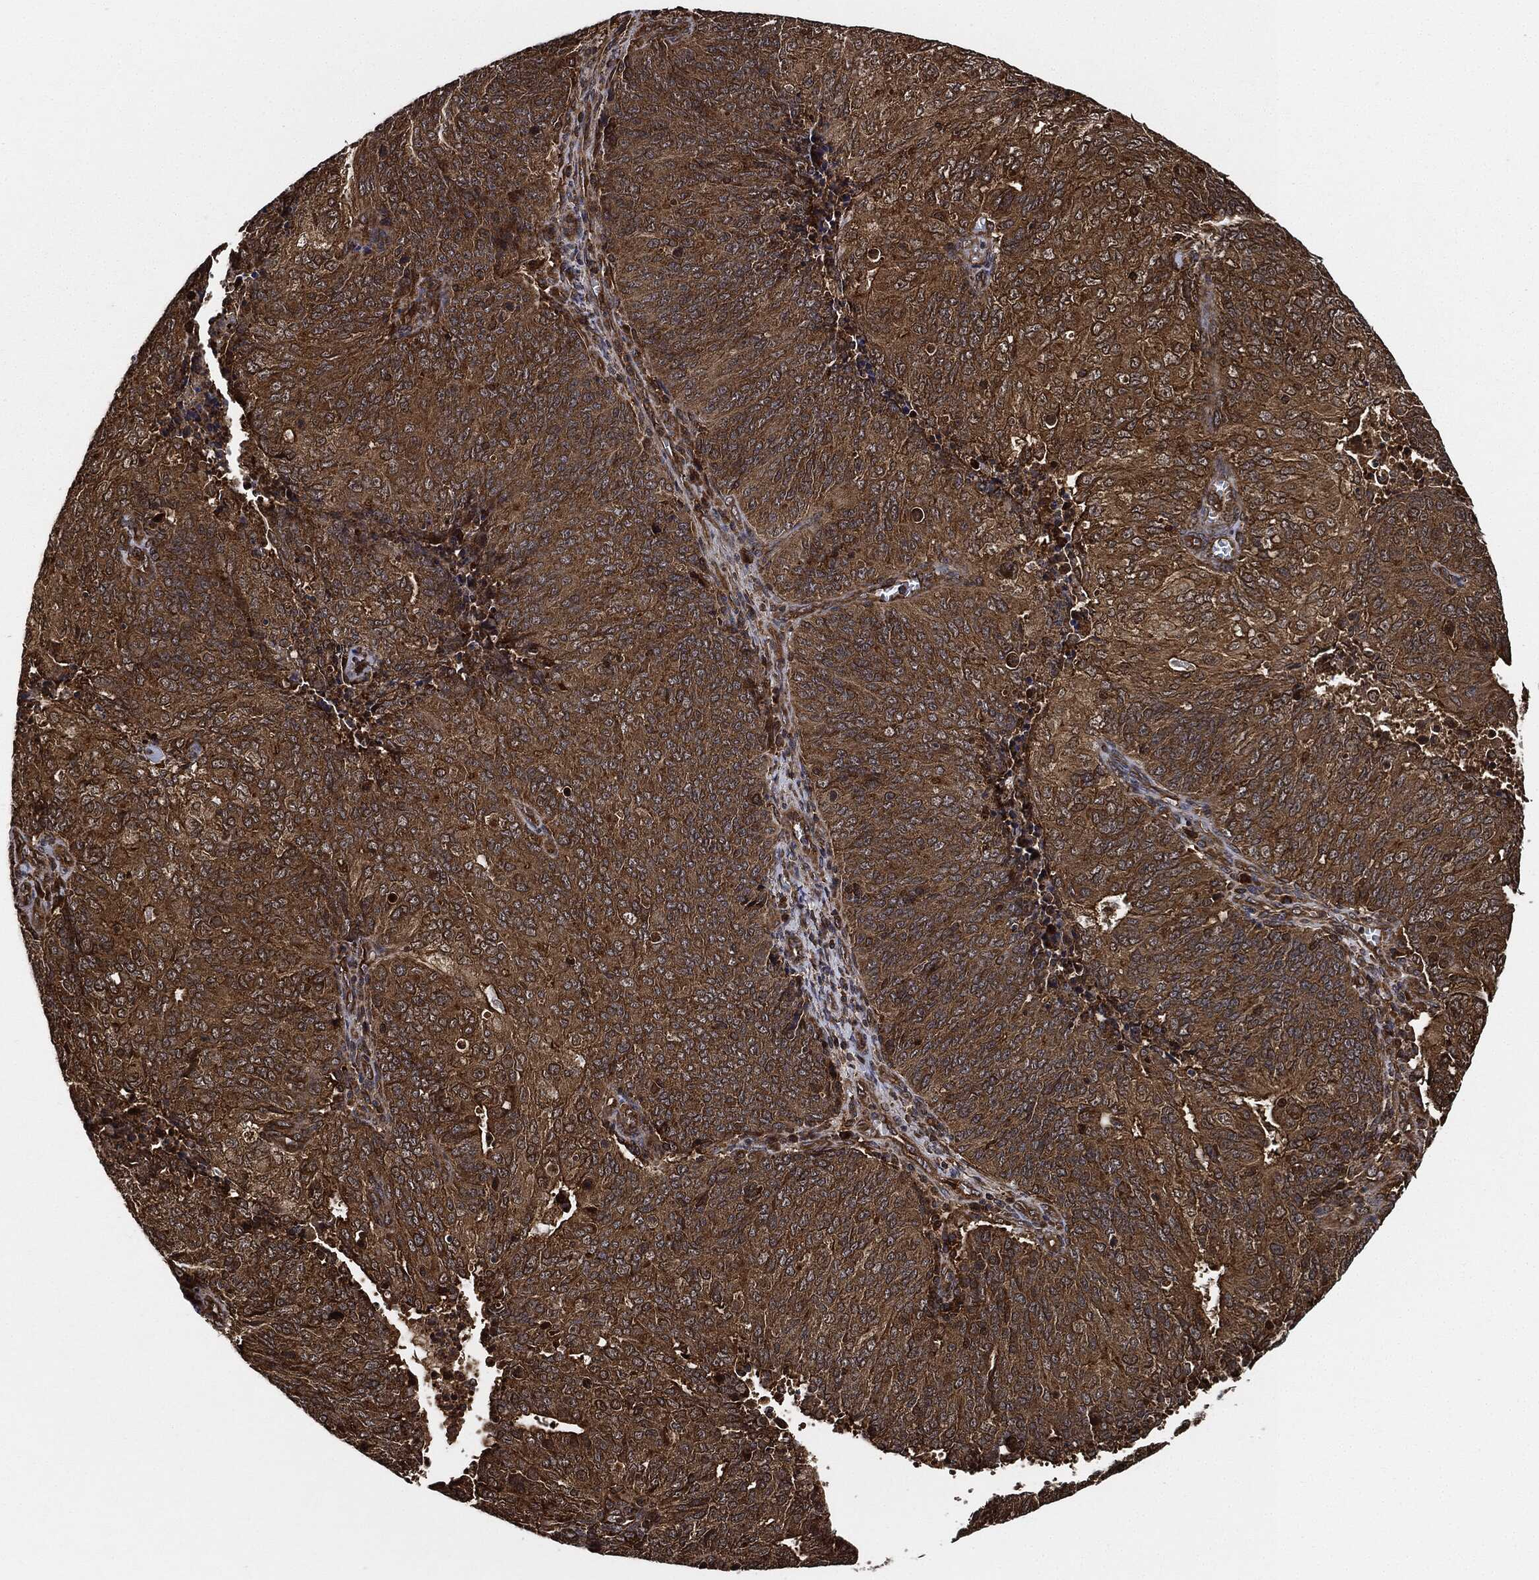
{"staining": {"intensity": "strong", "quantity": ">75%", "location": "cytoplasmic/membranous"}, "tissue": "endometrial cancer", "cell_type": "Tumor cells", "image_type": "cancer", "snomed": [{"axis": "morphology", "description": "Adenocarcinoma, NOS"}, {"axis": "topography", "description": "Endometrium"}], "caption": "There is high levels of strong cytoplasmic/membranous staining in tumor cells of endometrial cancer, as demonstrated by immunohistochemical staining (brown color).", "gene": "CEP290", "patient": {"sex": "female", "age": 82}}